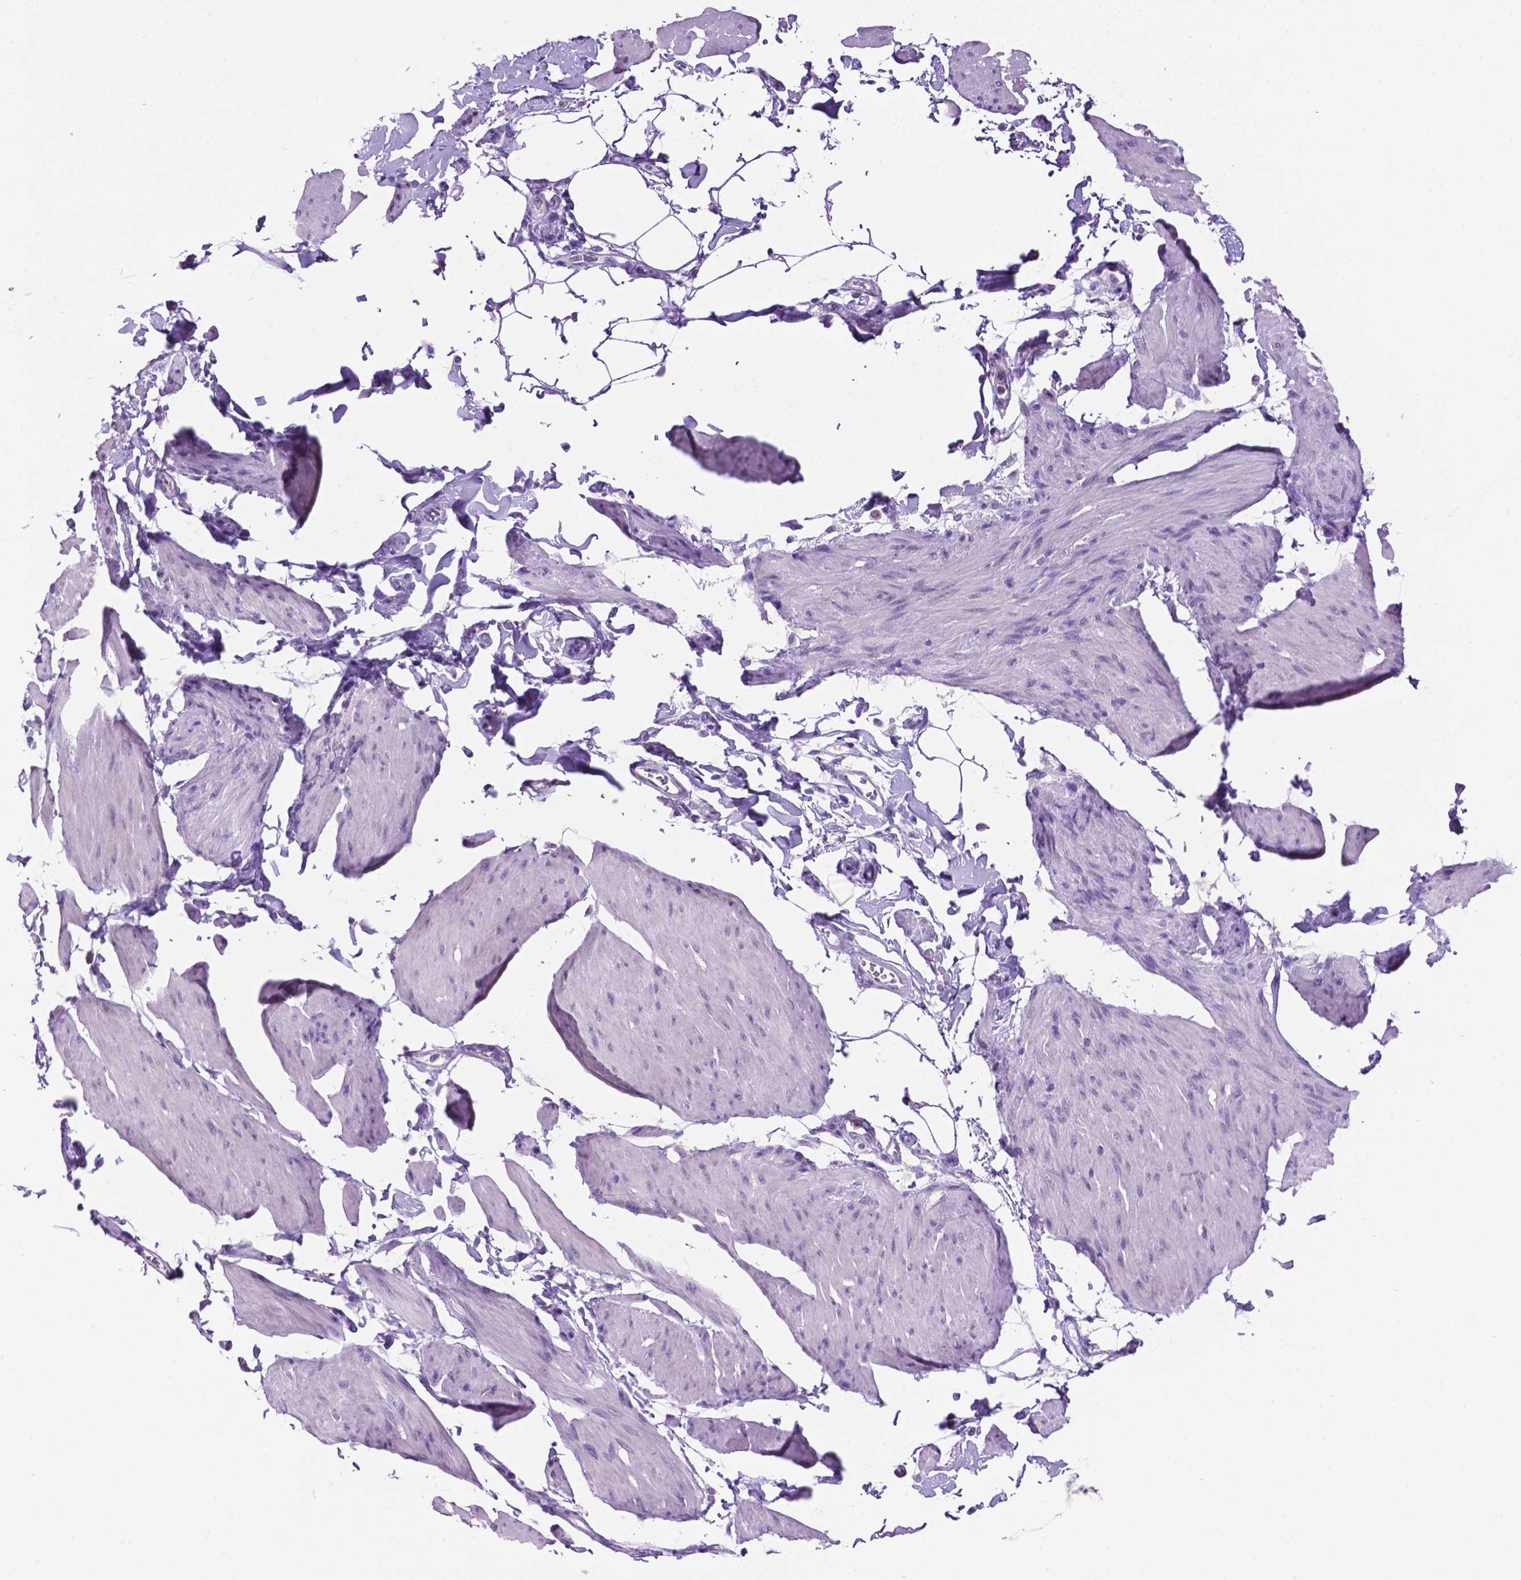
{"staining": {"intensity": "negative", "quantity": "none", "location": "none"}, "tissue": "smooth muscle", "cell_type": "Smooth muscle cells", "image_type": "normal", "snomed": [{"axis": "morphology", "description": "Normal tissue, NOS"}, {"axis": "topography", "description": "Adipose tissue"}, {"axis": "topography", "description": "Smooth muscle"}, {"axis": "topography", "description": "Peripheral nerve tissue"}], "caption": "Immunohistochemistry of unremarkable human smooth muscle displays no positivity in smooth muscle cells.", "gene": "SPDYA", "patient": {"sex": "male", "age": 83}}